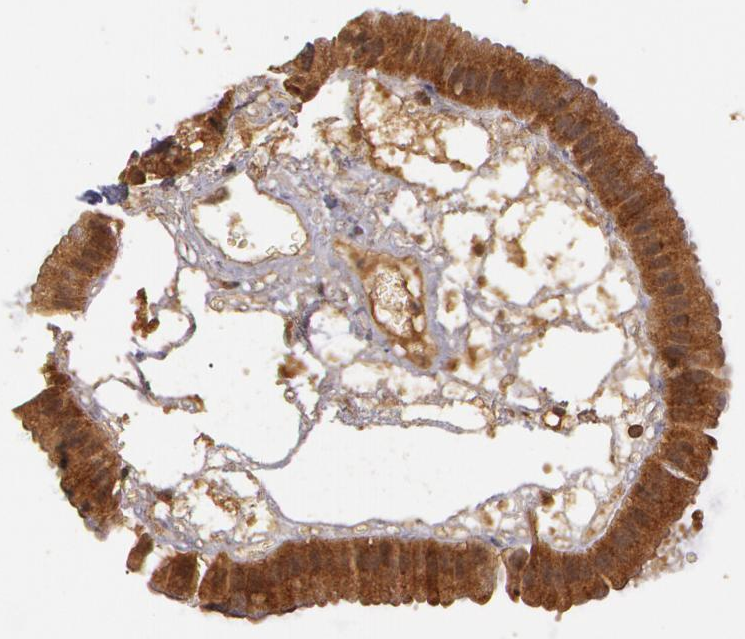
{"staining": {"intensity": "strong", "quantity": ">75%", "location": "cytoplasmic/membranous"}, "tissue": "gallbladder", "cell_type": "Glandular cells", "image_type": "normal", "snomed": [{"axis": "morphology", "description": "Normal tissue, NOS"}, {"axis": "topography", "description": "Gallbladder"}], "caption": "Human gallbladder stained for a protein (brown) demonstrates strong cytoplasmic/membranous positive staining in approximately >75% of glandular cells.", "gene": "ASCC2", "patient": {"sex": "female", "age": 63}}